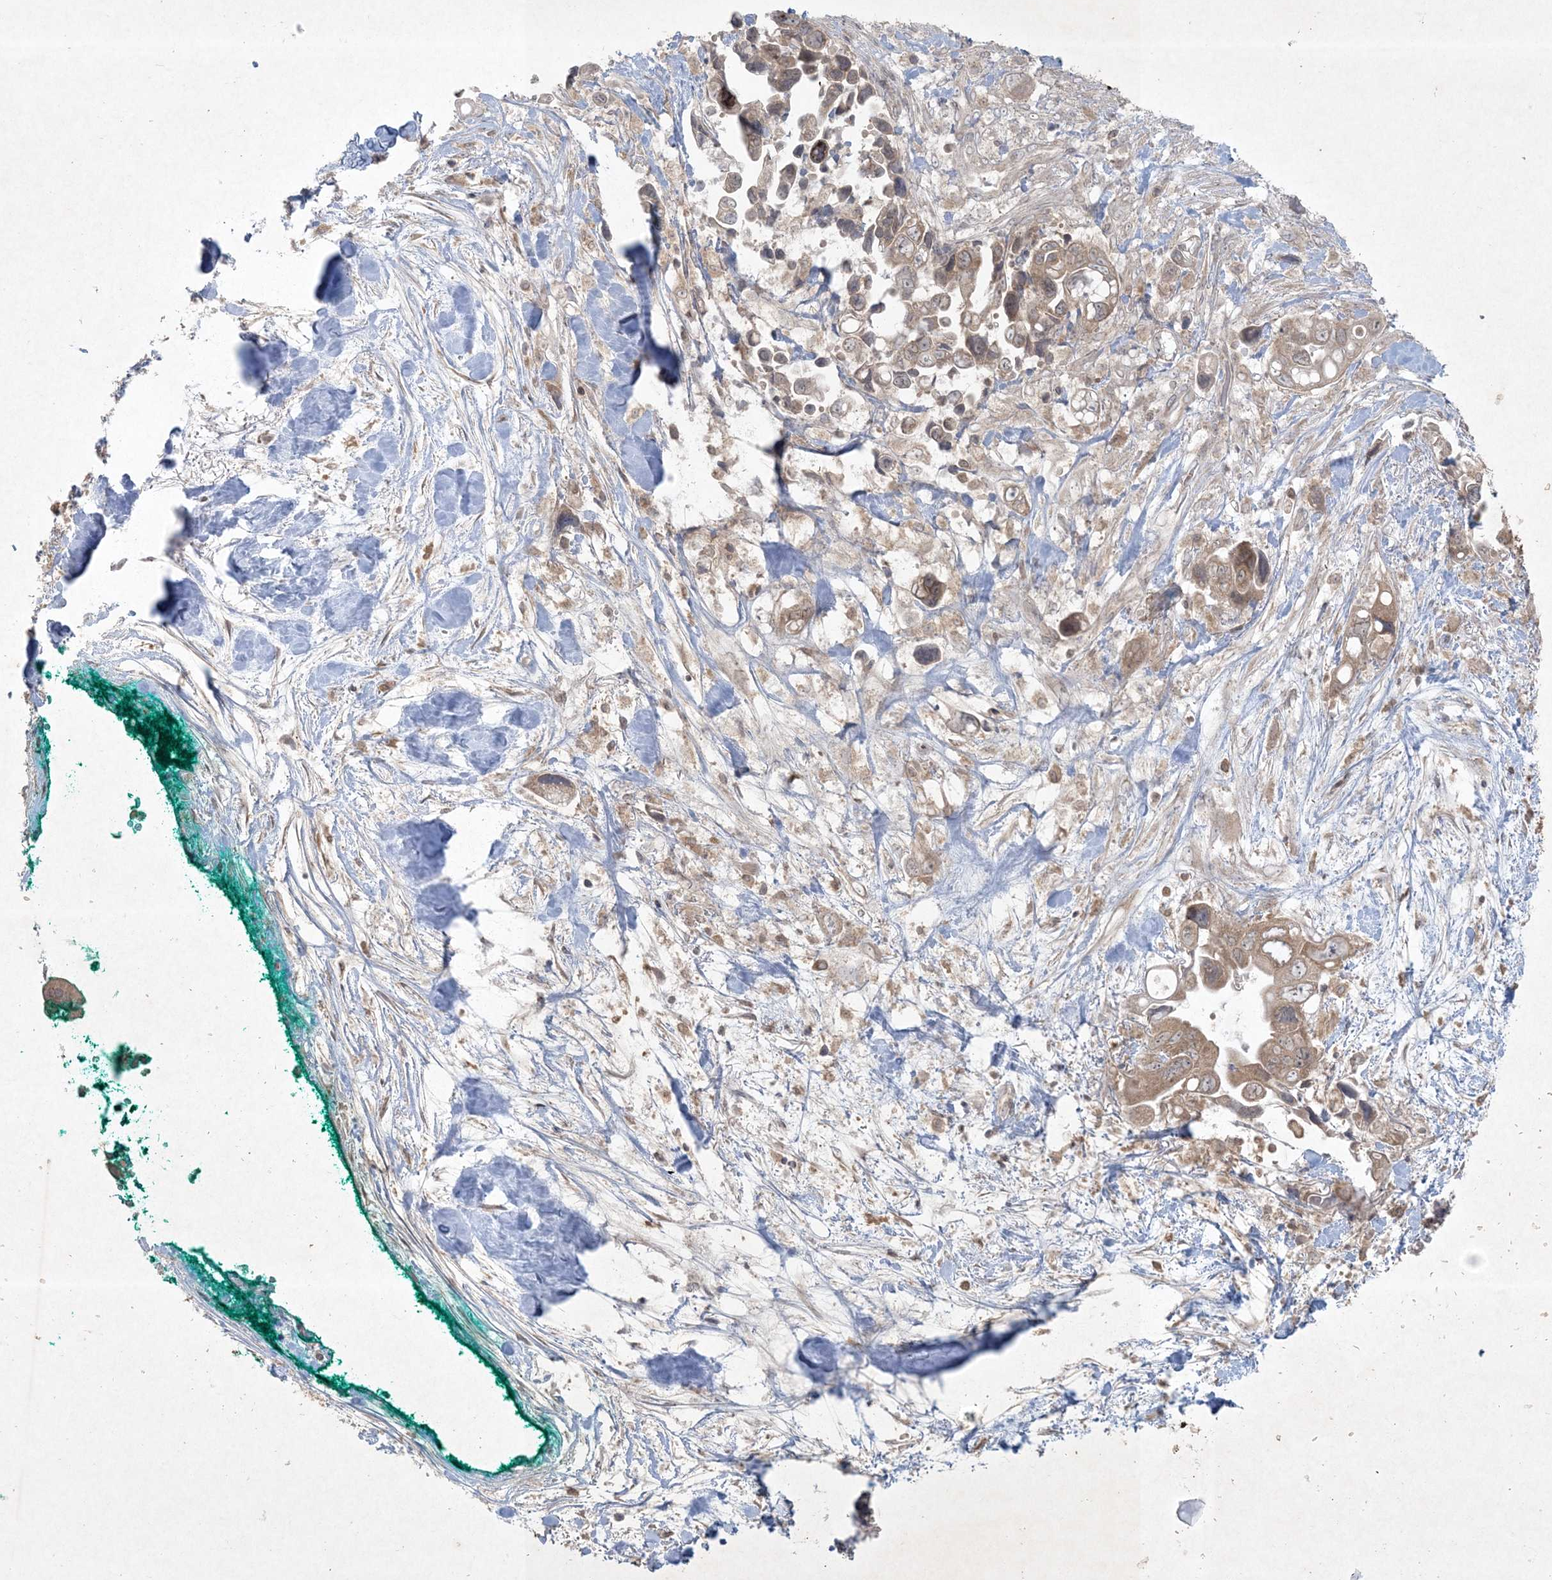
{"staining": {"intensity": "moderate", "quantity": ">75%", "location": "cytoplasmic/membranous,nuclear"}, "tissue": "pancreatic cancer", "cell_type": "Tumor cells", "image_type": "cancer", "snomed": [{"axis": "morphology", "description": "Adenocarcinoma, NOS"}, {"axis": "topography", "description": "Pancreas"}], "caption": "Immunohistochemistry (IHC) (DAB (3,3'-diaminobenzidine)) staining of human pancreatic cancer displays moderate cytoplasmic/membranous and nuclear protein staining in about >75% of tumor cells. Using DAB (brown) and hematoxylin (blue) stains, captured at high magnification using brightfield microscopy.", "gene": "NRBP2", "patient": {"sex": "female", "age": 72}}